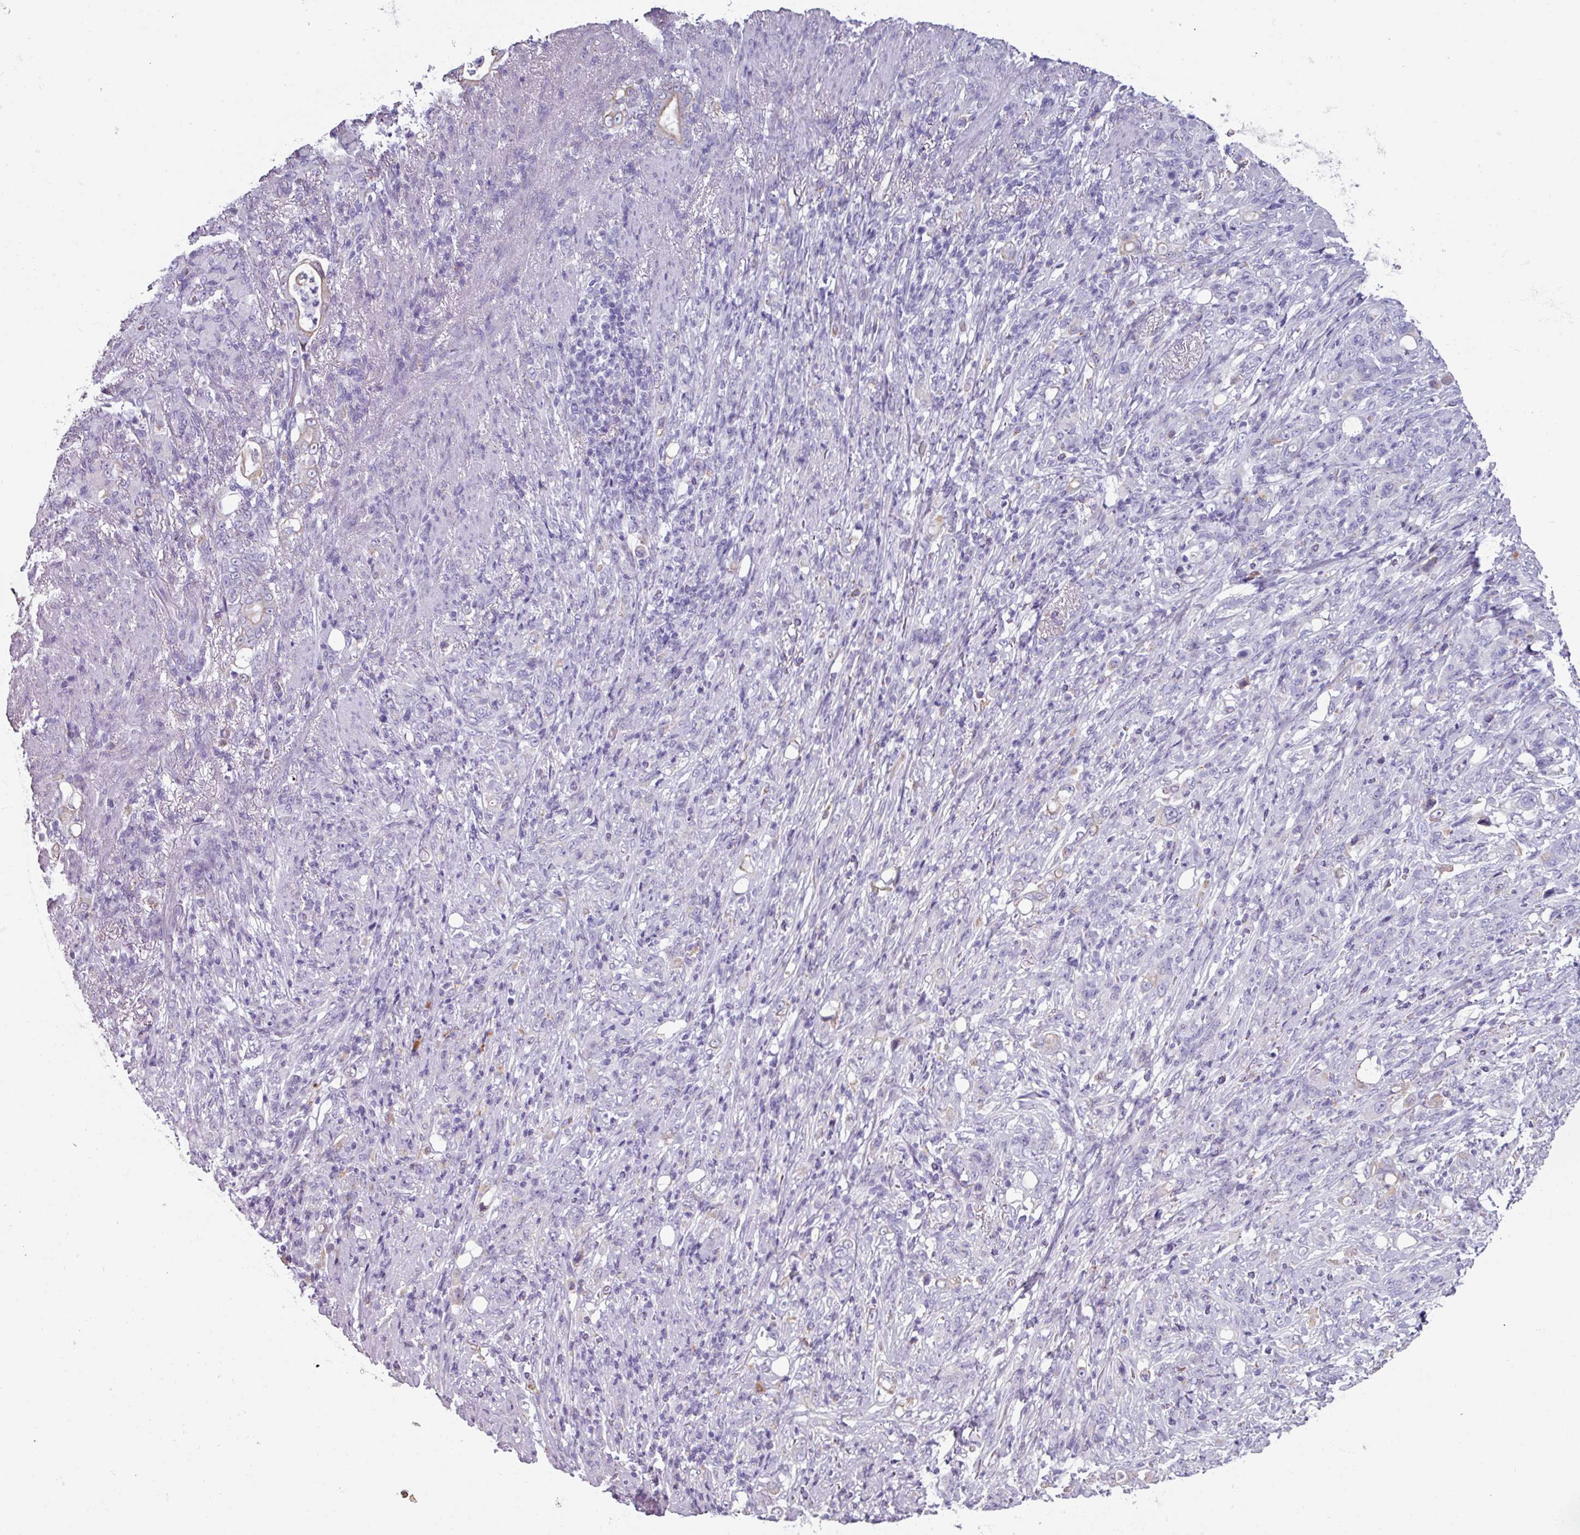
{"staining": {"intensity": "negative", "quantity": "none", "location": "none"}, "tissue": "stomach cancer", "cell_type": "Tumor cells", "image_type": "cancer", "snomed": [{"axis": "morphology", "description": "Normal tissue, NOS"}, {"axis": "morphology", "description": "Adenocarcinoma, NOS"}, {"axis": "topography", "description": "Stomach"}], "caption": "Protein analysis of adenocarcinoma (stomach) demonstrates no significant positivity in tumor cells.", "gene": "SPESP1", "patient": {"sex": "female", "age": 79}}